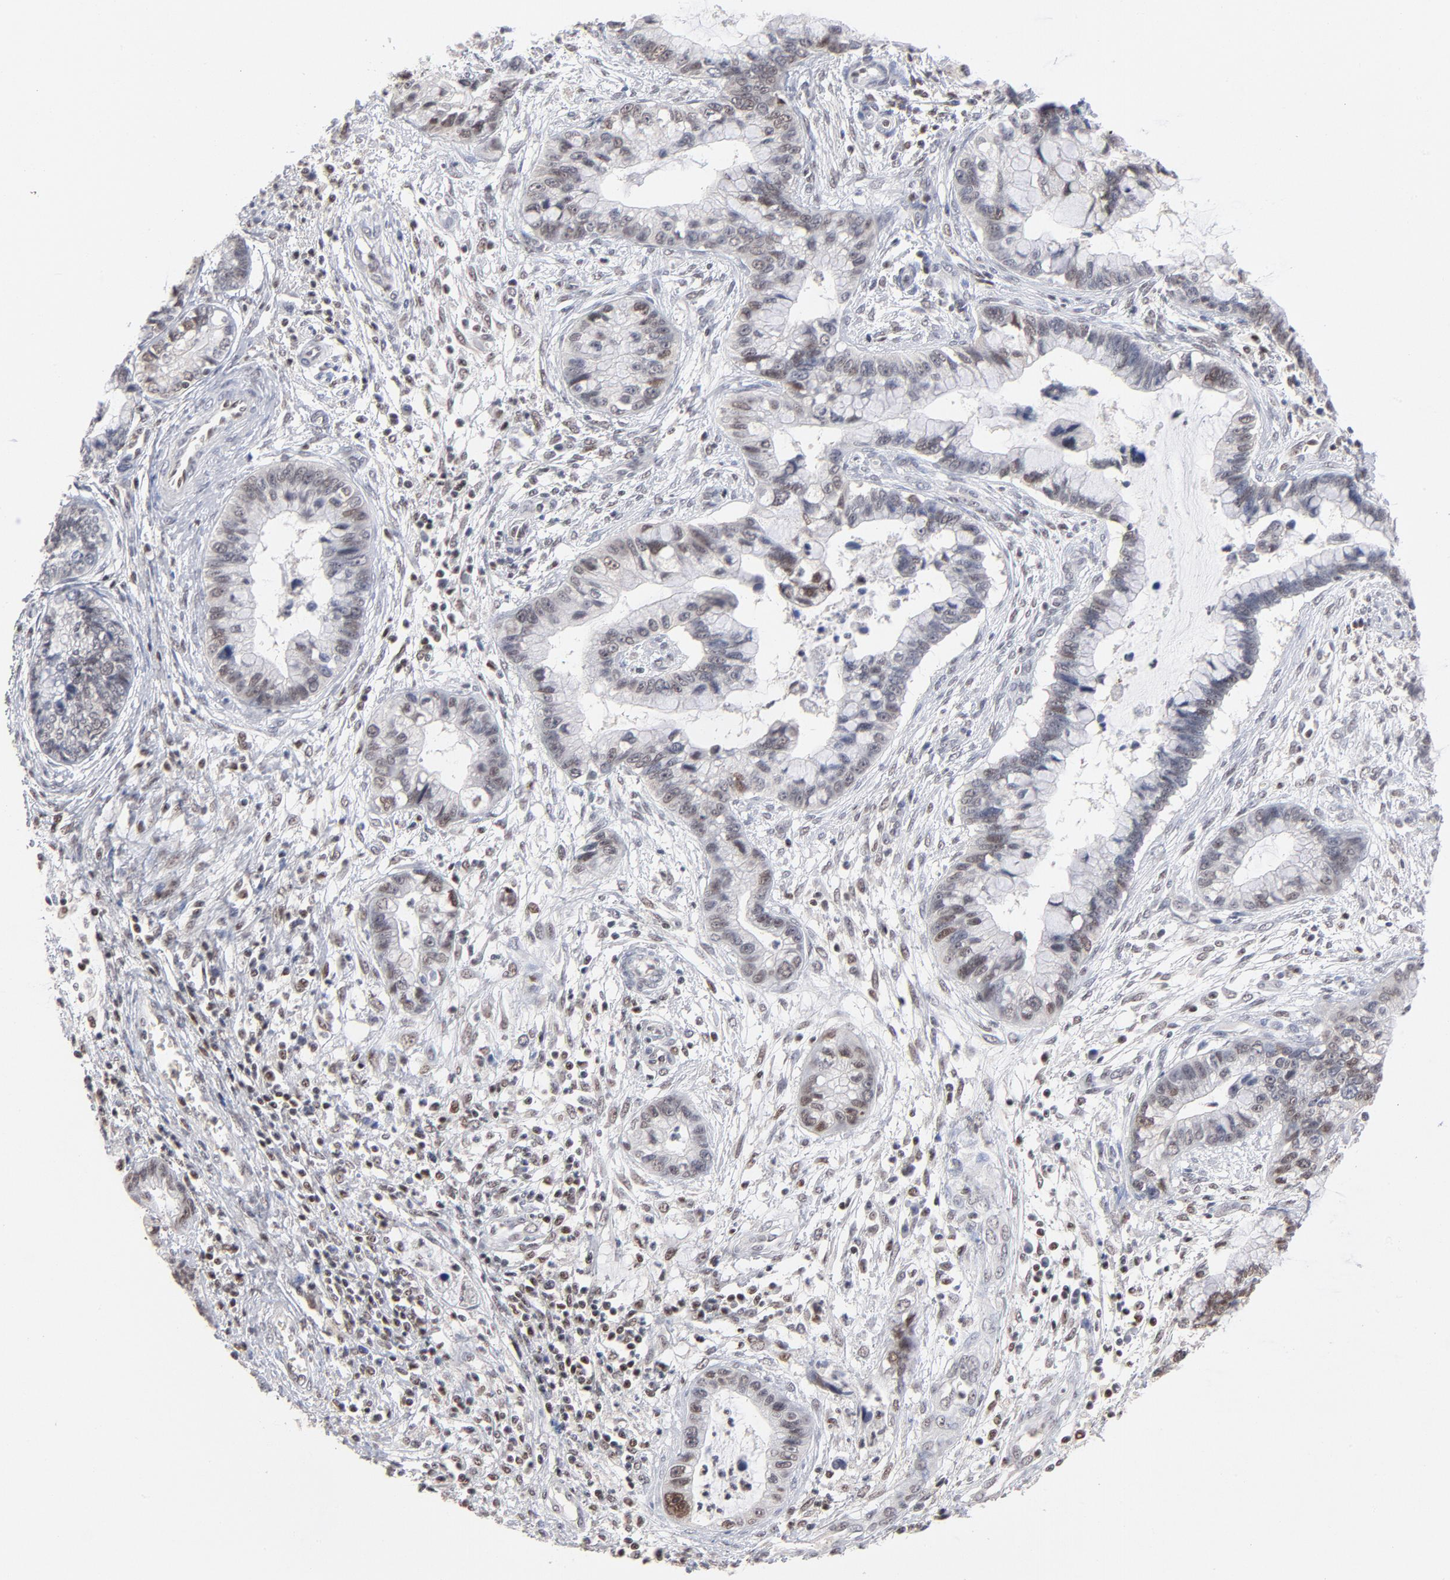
{"staining": {"intensity": "weak", "quantity": "<25%", "location": "nuclear"}, "tissue": "cervical cancer", "cell_type": "Tumor cells", "image_type": "cancer", "snomed": [{"axis": "morphology", "description": "Adenocarcinoma, NOS"}, {"axis": "topography", "description": "Cervix"}], "caption": "Tumor cells are negative for protein expression in human cervical adenocarcinoma.", "gene": "MAX", "patient": {"sex": "female", "age": 44}}